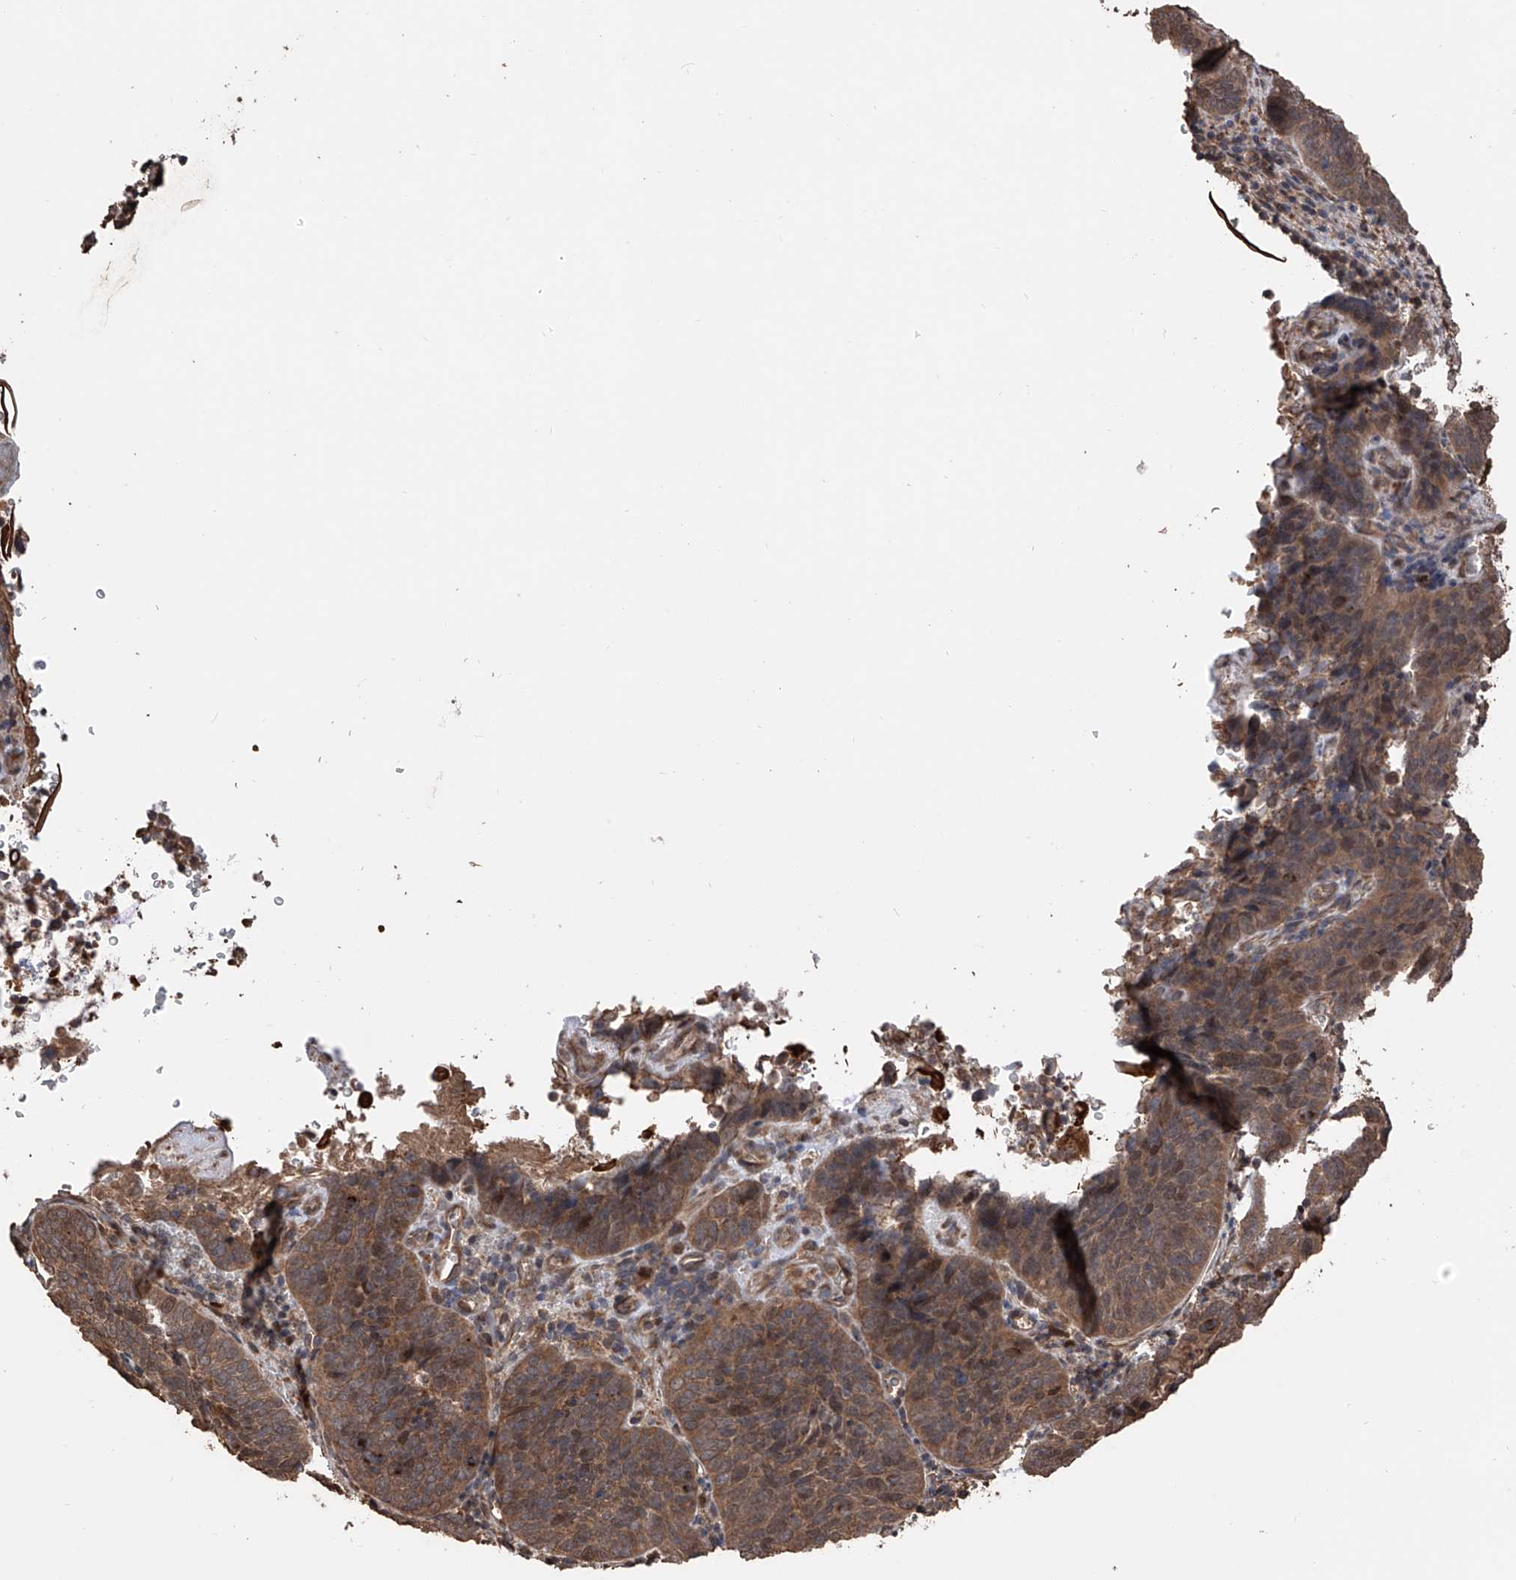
{"staining": {"intensity": "moderate", "quantity": ">75%", "location": "cytoplasmic/membranous"}, "tissue": "cervical cancer", "cell_type": "Tumor cells", "image_type": "cancer", "snomed": [{"axis": "morphology", "description": "Squamous cell carcinoma, NOS"}, {"axis": "topography", "description": "Cervix"}], "caption": "Protein staining of cervical cancer (squamous cell carcinoma) tissue shows moderate cytoplasmic/membranous staining in about >75% of tumor cells. Nuclei are stained in blue.", "gene": "FAM135A", "patient": {"sex": "female", "age": 60}}